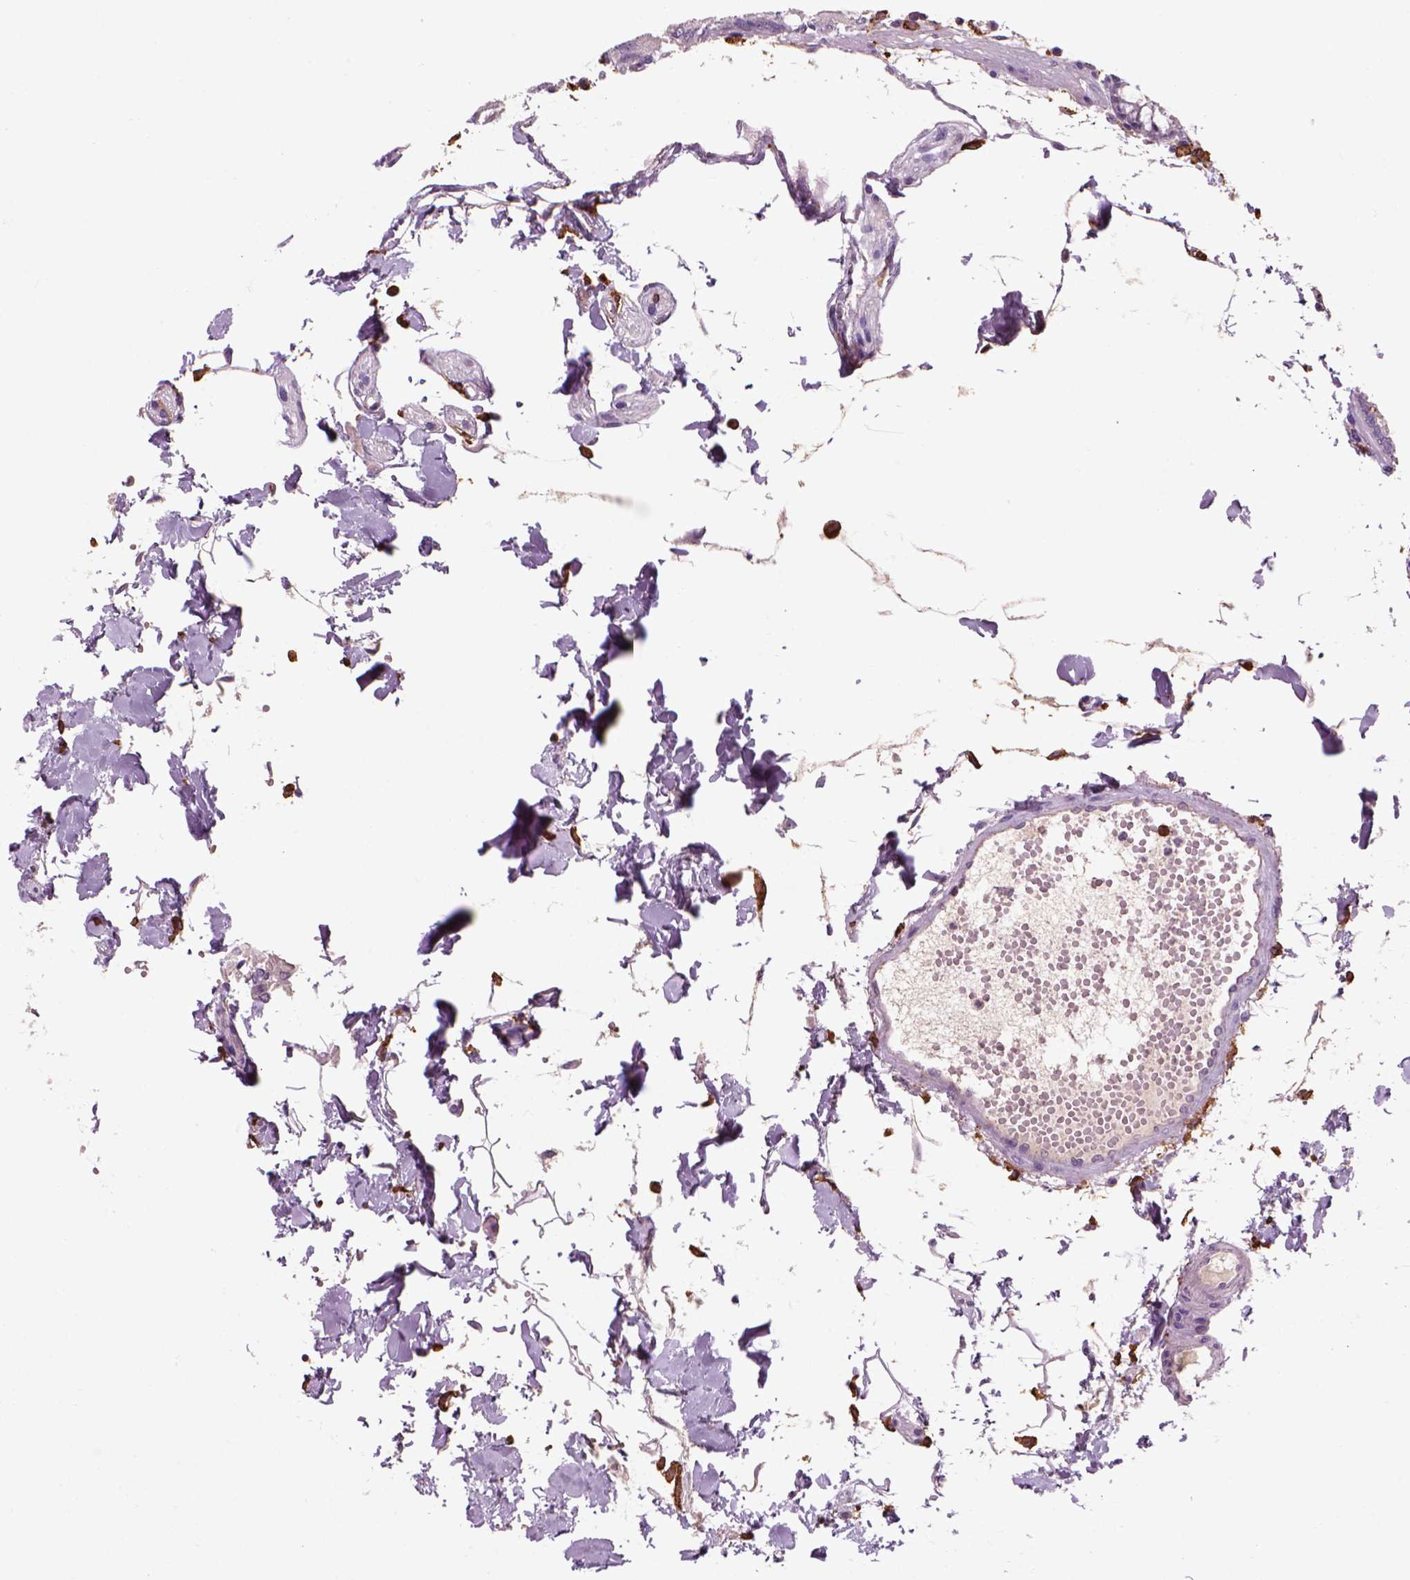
{"staining": {"intensity": "negative", "quantity": "none", "location": "none"}, "tissue": "colon", "cell_type": "Endothelial cells", "image_type": "normal", "snomed": [{"axis": "morphology", "description": "Normal tissue, NOS"}, {"axis": "morphology", "description": "Adenocarcinoma, NOS"}, {"axis": "topography", "description": "Colon"}], "caption": "There is no significant expression in endothelial cells of colon. (Immunohistochemistry, brightfield microscopy, high magnification).", "gene": "CD14", "patient": {"sex": "male", "age": 83}}